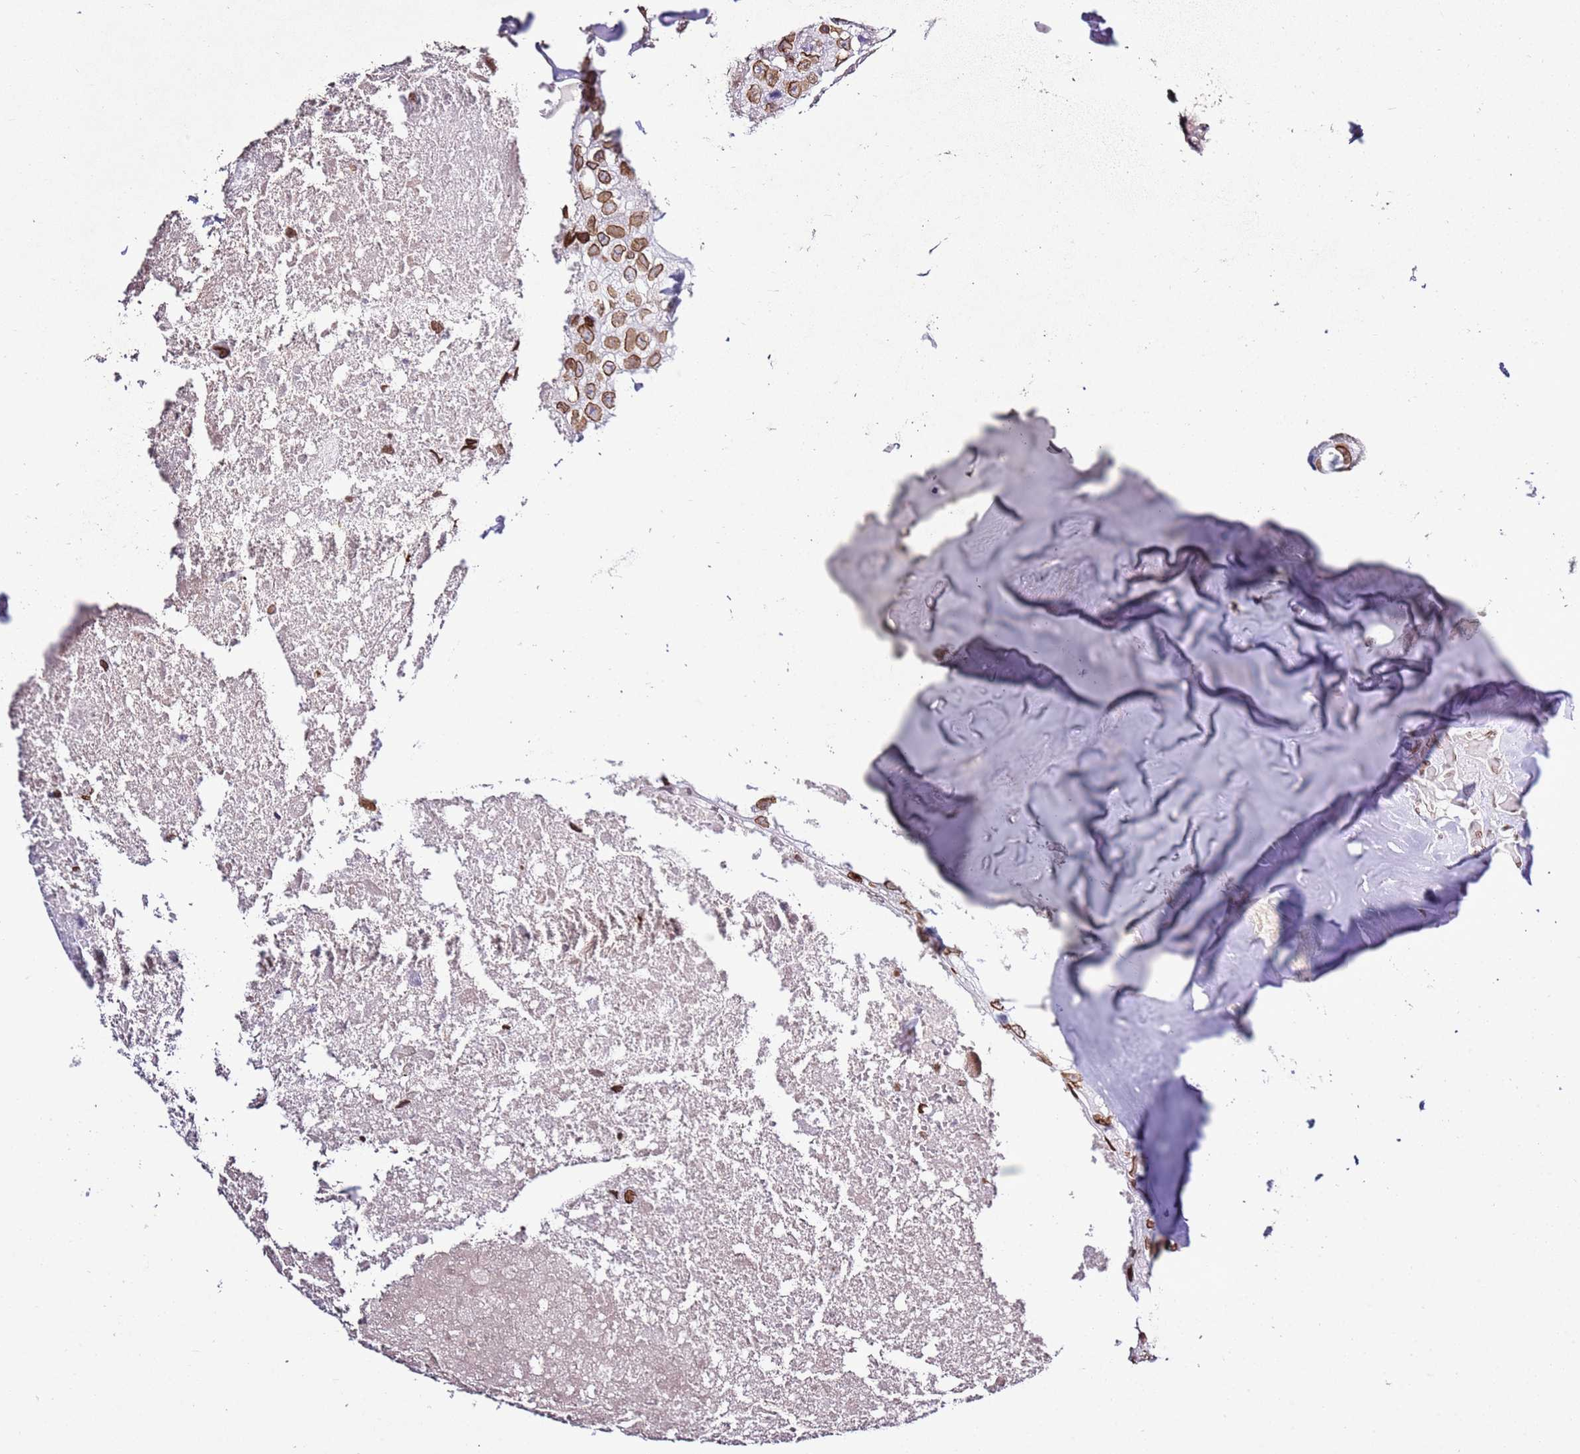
{"staining": {"intensity": "moderate", "quantity": ">75%", "location": "cytoplasmic/membranous,nuclear"}, "tissue": "head and neck cancer", "cell_type": "Tumor cells", "image_type": "cancer", "snomed": [{"axis": "morphology", "description": "Adenocarcinoma, NOS"}, {"axis": "morphology", "description": "Adenocarcinoma, metastatic, NOS"}, {"axis": "topography", "description": "Head-Neck"}], "caption": "Immunohistochemistry (IHC) micrograph of adenocarcinoma (head and neck) stained for a protein (brown), which demonstrates medium levels of moderate cytoplasmic/membranous and nuclear positivity in approximately >75% of tumor cells.", "gene": "POU6F1", "patient": {"sex": "male", "age": 75}}